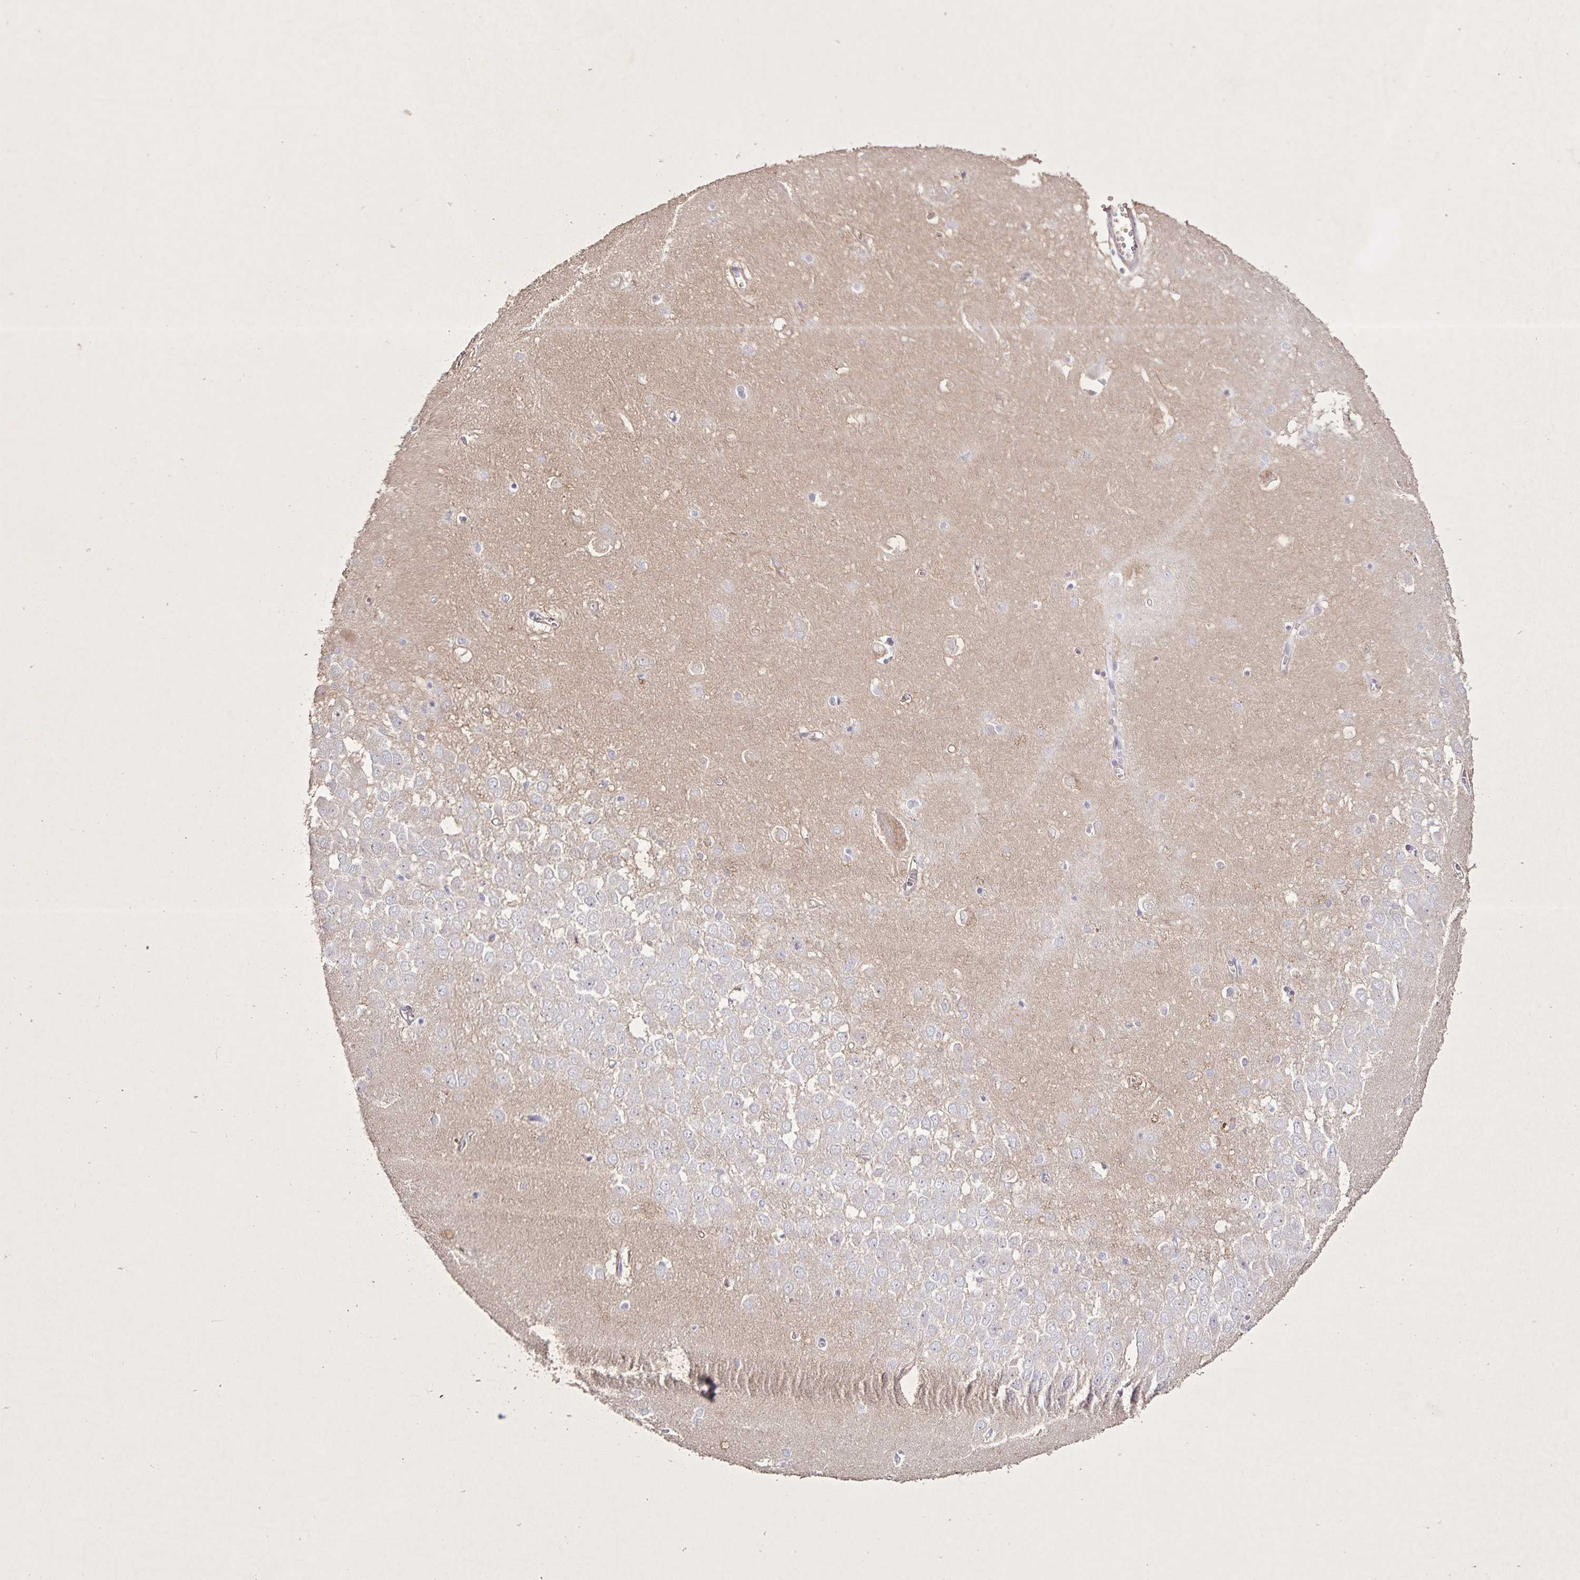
{"staining": {"intensity": "negative", "quantity": "none", "location": "none"}, "tissue": "hippocampus", "cell_type": "Glial cells", "image_type": "normal", "snomed": [{"axis": "morphology", "description": "Normal tissue, NOS"}, {"axis": "topography", "description": "Hippocampus"}], "caption": "Immunohistochemistry (IHC) image of benign hippocampus stained for a protein (brown), which shows no expression in glial cells.", "gene": "GDF2", "patient": {"sex": "female", "age": 64}}